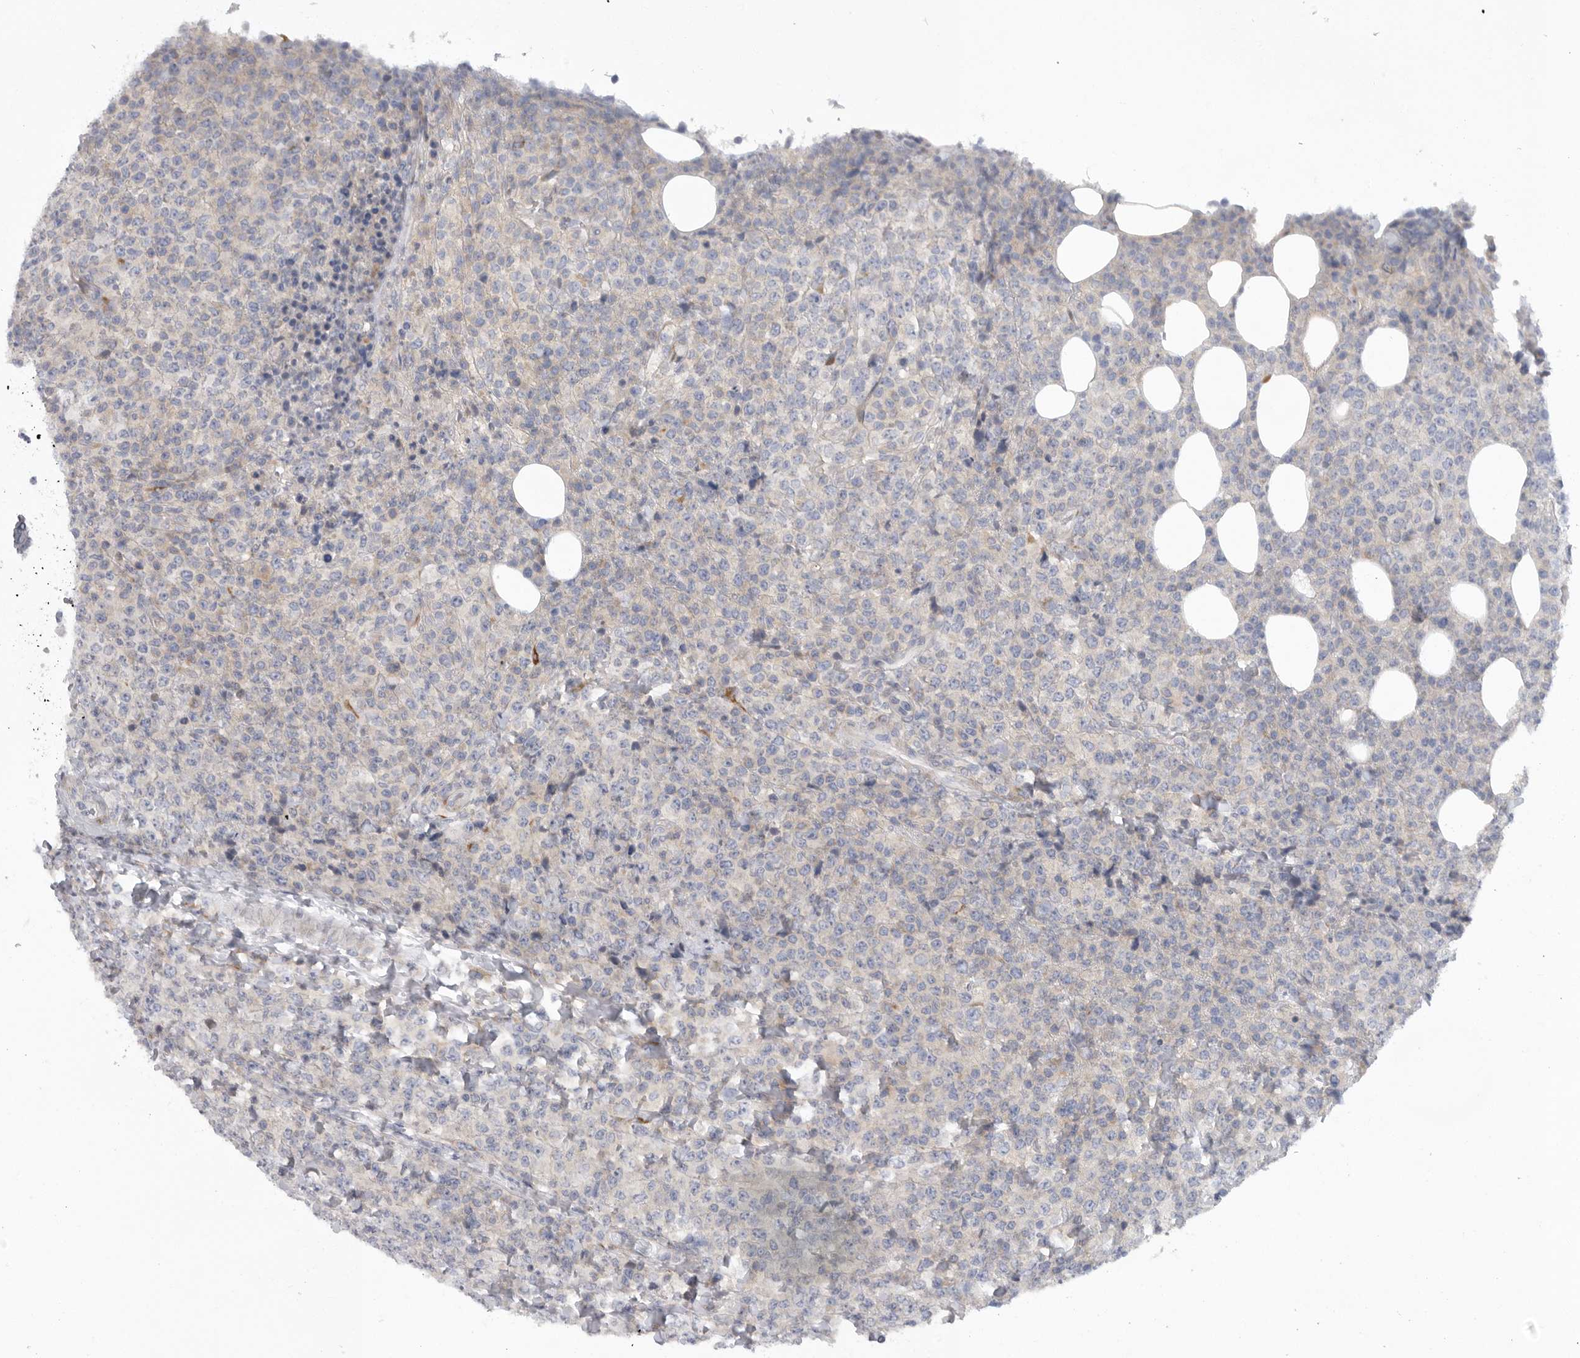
{"staining": {"intensity": "negative", "quantity": "none", "location": "none"}, "tissue": "lymphoma", "cell_type": "Tumor cells", "image_type": "cancer", "snomed": [{"axis": "morphology", "description": "Malignant lymphoma, non-Hodgkin's type, High grade"}, {"axis": "topography", "description": "Lymph node"}], "caption": "The image displays no significant positivity in tumor cells of lymphoma. (DAB immunohistochemistry (IHC), high magnification).", "gene": "USP24", "patient": {"sex": "male", "age": 13}}